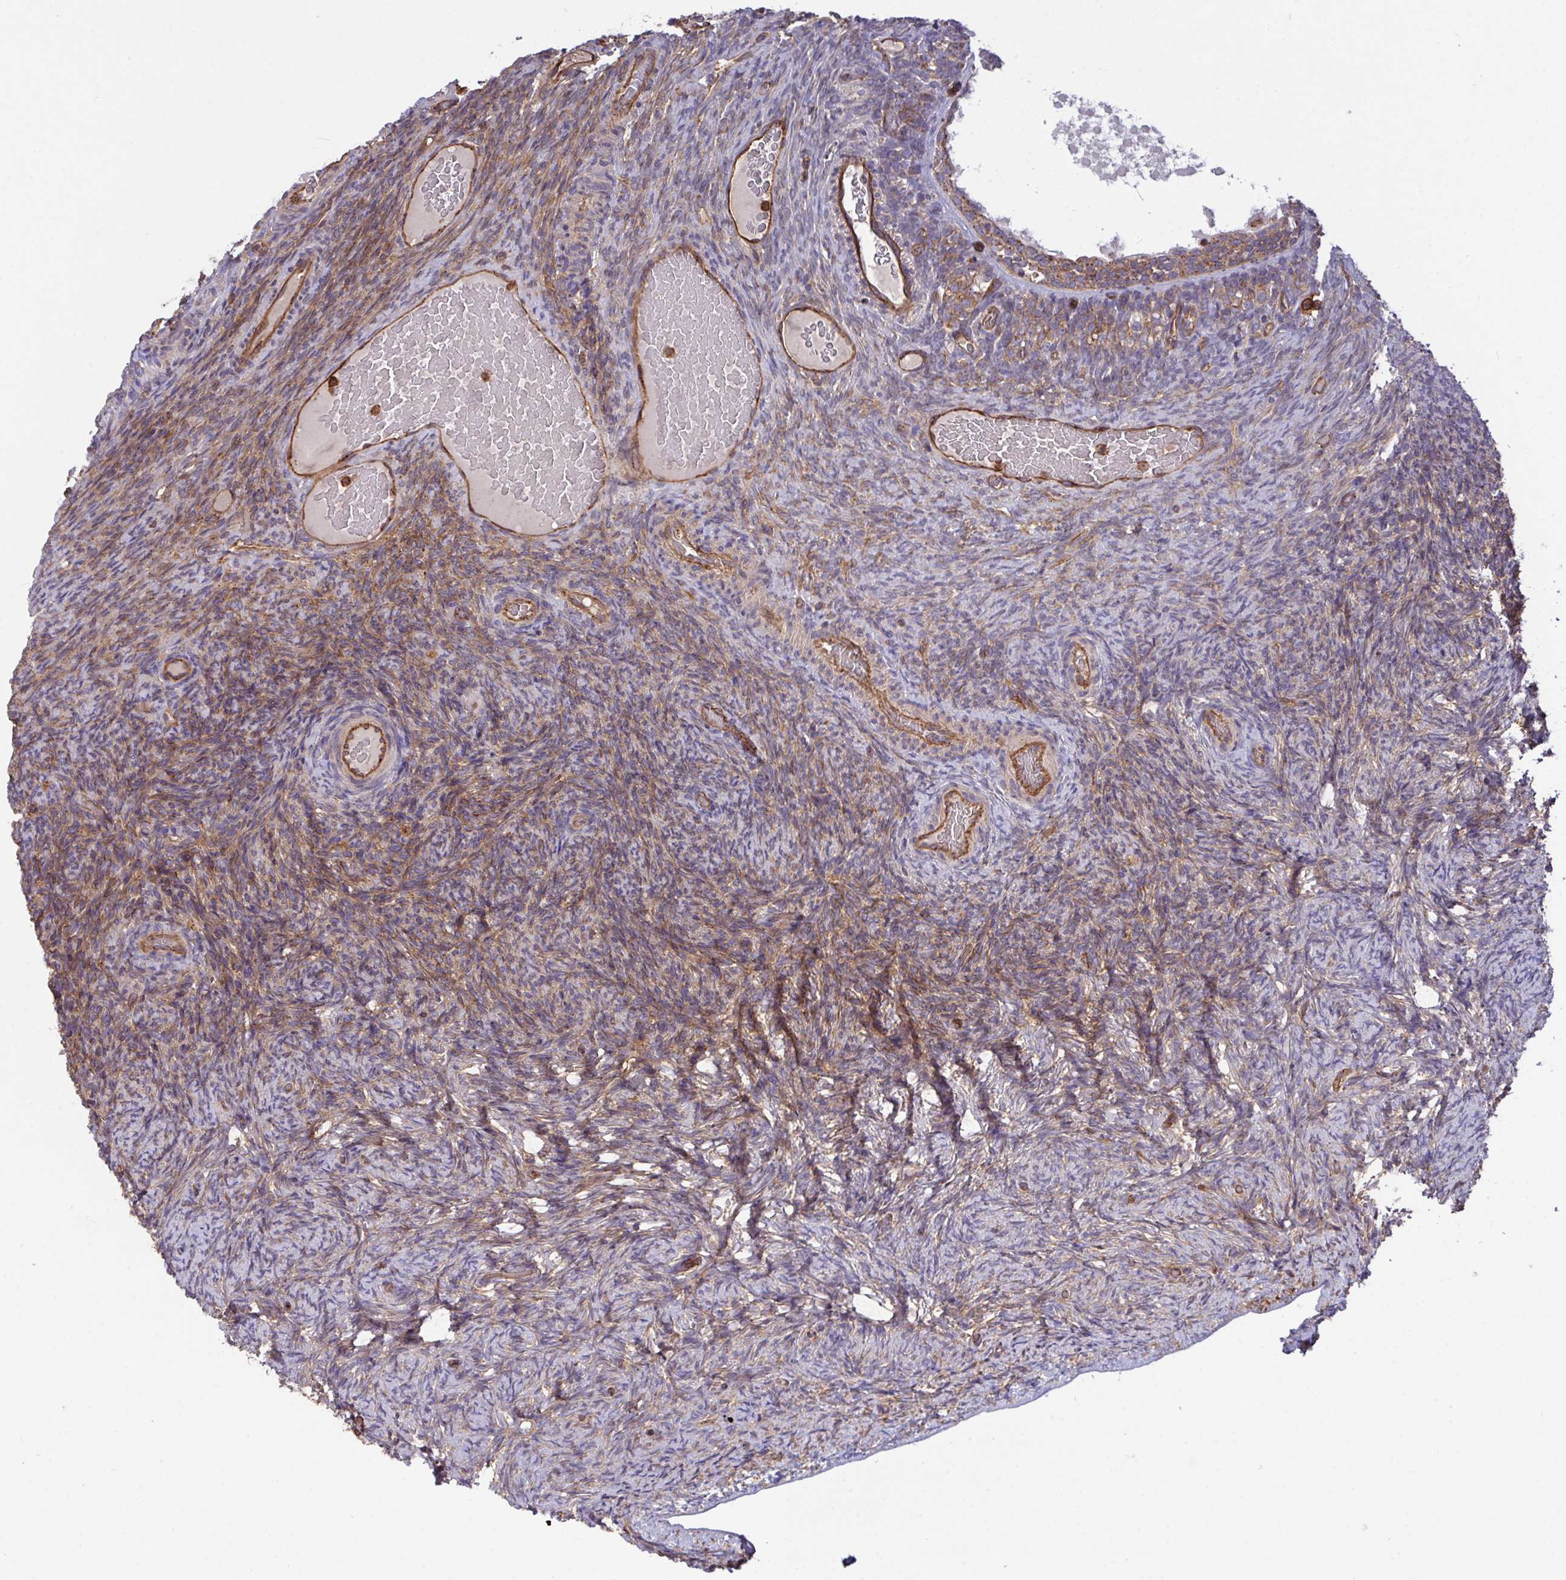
{"staining": {"intensity": "moderate", "quantity": ">75%", "location": "cytoplasmic/membranous"}, "tissue": "ovary", "cell_type": "Follicle cells", "image_type": "normal", "snomed": [{"axis": "morphology", "description": "Normal tissue, NOS"}, {"axis": "topography", "description": "Ovary"}], "caption": "A brown stain labels moderate cytoplasmic/membranous expression of a protein in follicle cells of normal human ovary. The staining is performed using DAB brown chromogen to label protein expression. The nuclei are counter-stained blue using hematoxylin.", "gene": "C4orf36", "patient": {"sex": "female", "age": 34}}